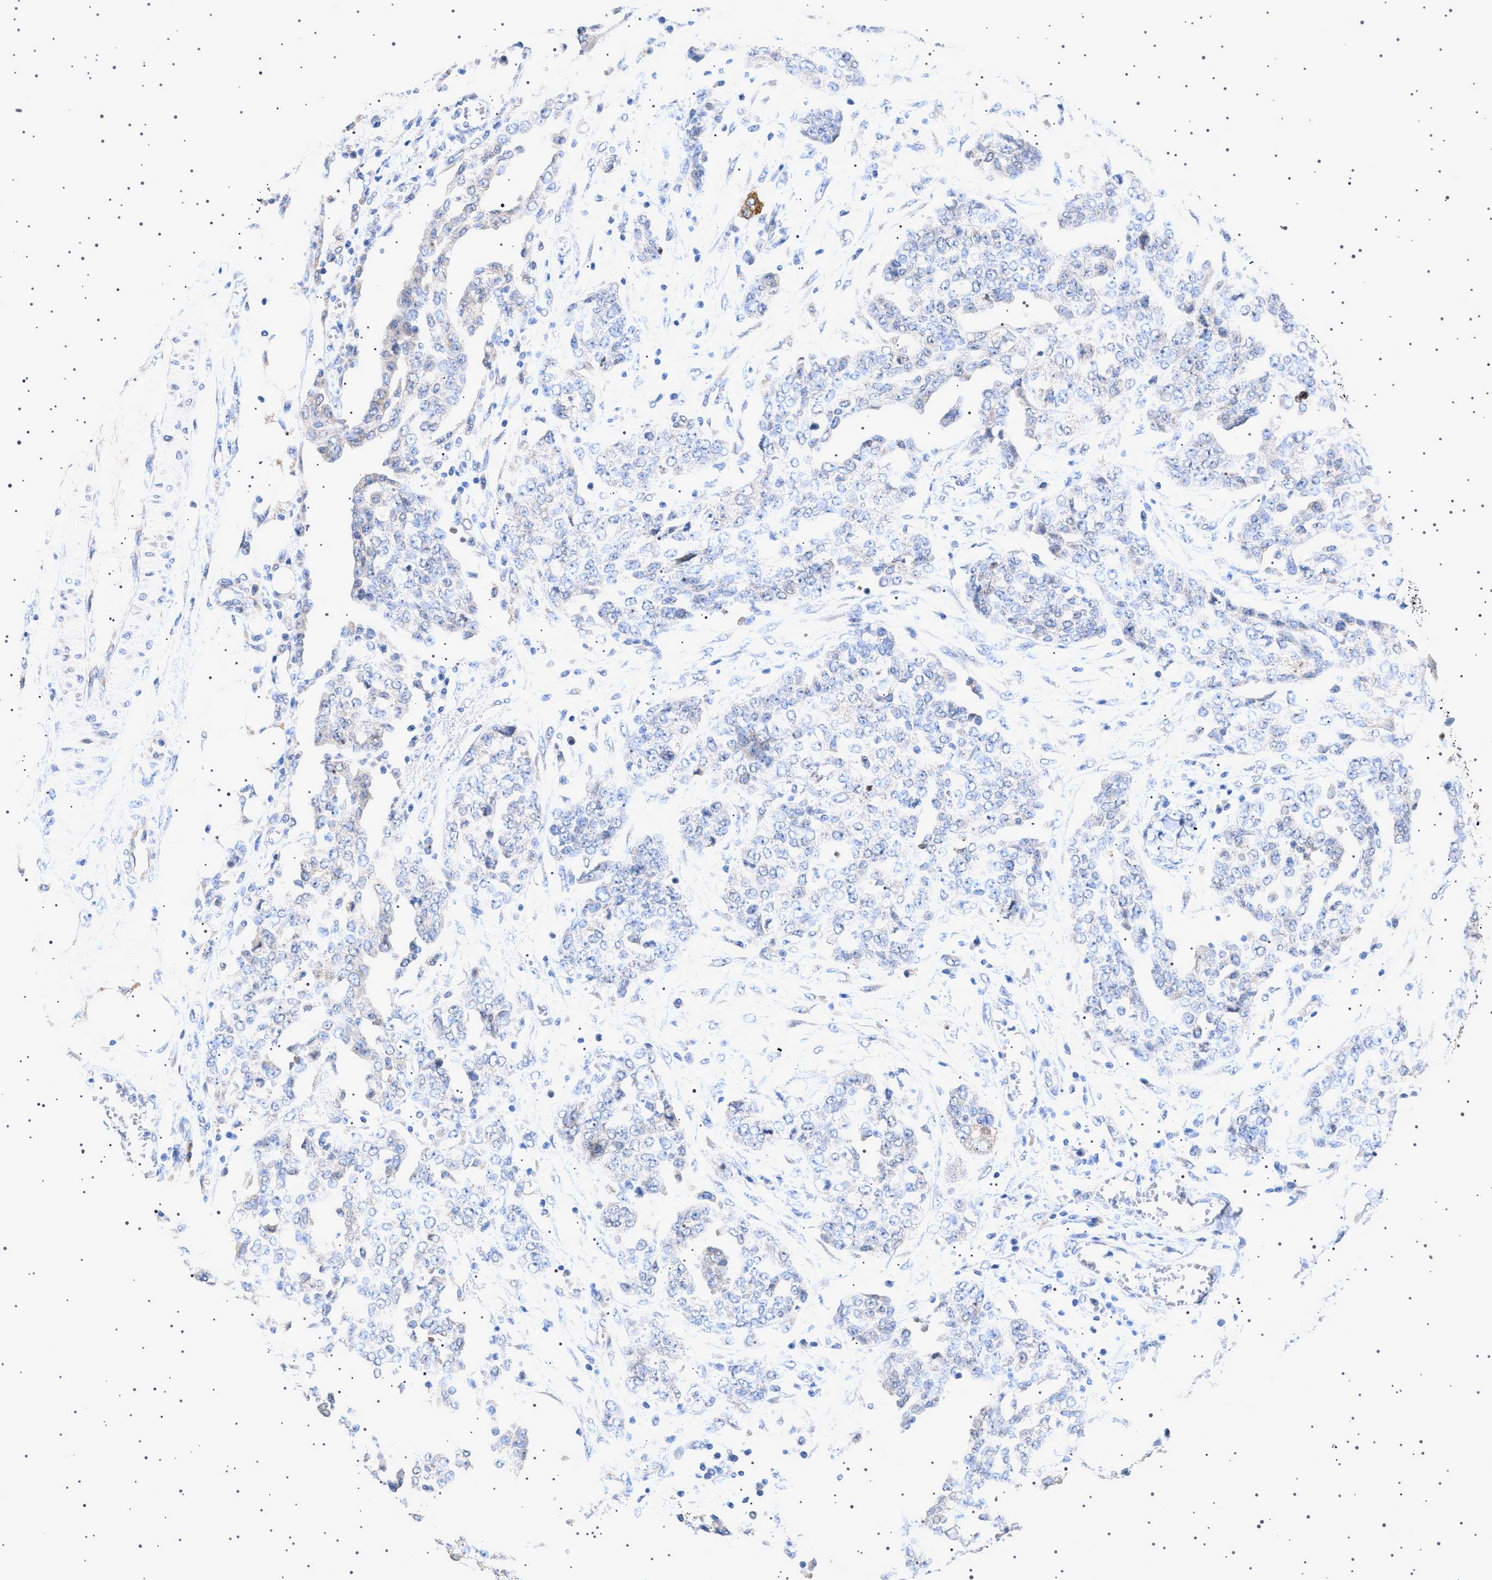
{"staining": {"intensity": "negative", "quantity": "none", "location": "none"}, "tissue": "ovarian cancer", "cell_type": "Tumor cells", "image_type": "cancer", "snomed": [{"axis": "morphology", "description": "Cystadenocarcinoma, serous, NOS"}, {"axis": "topography", "description": "Soft tissue"}, {"axis": "topography", "description": "Ovary"}], "caption": "A photomicrograph of serous cystadenocarcinoma (ovarian) stained for a protein displays no brown staining in tumor cells.", "gene": "NUP93", "patient": {"sex": "female", "age": 57}}